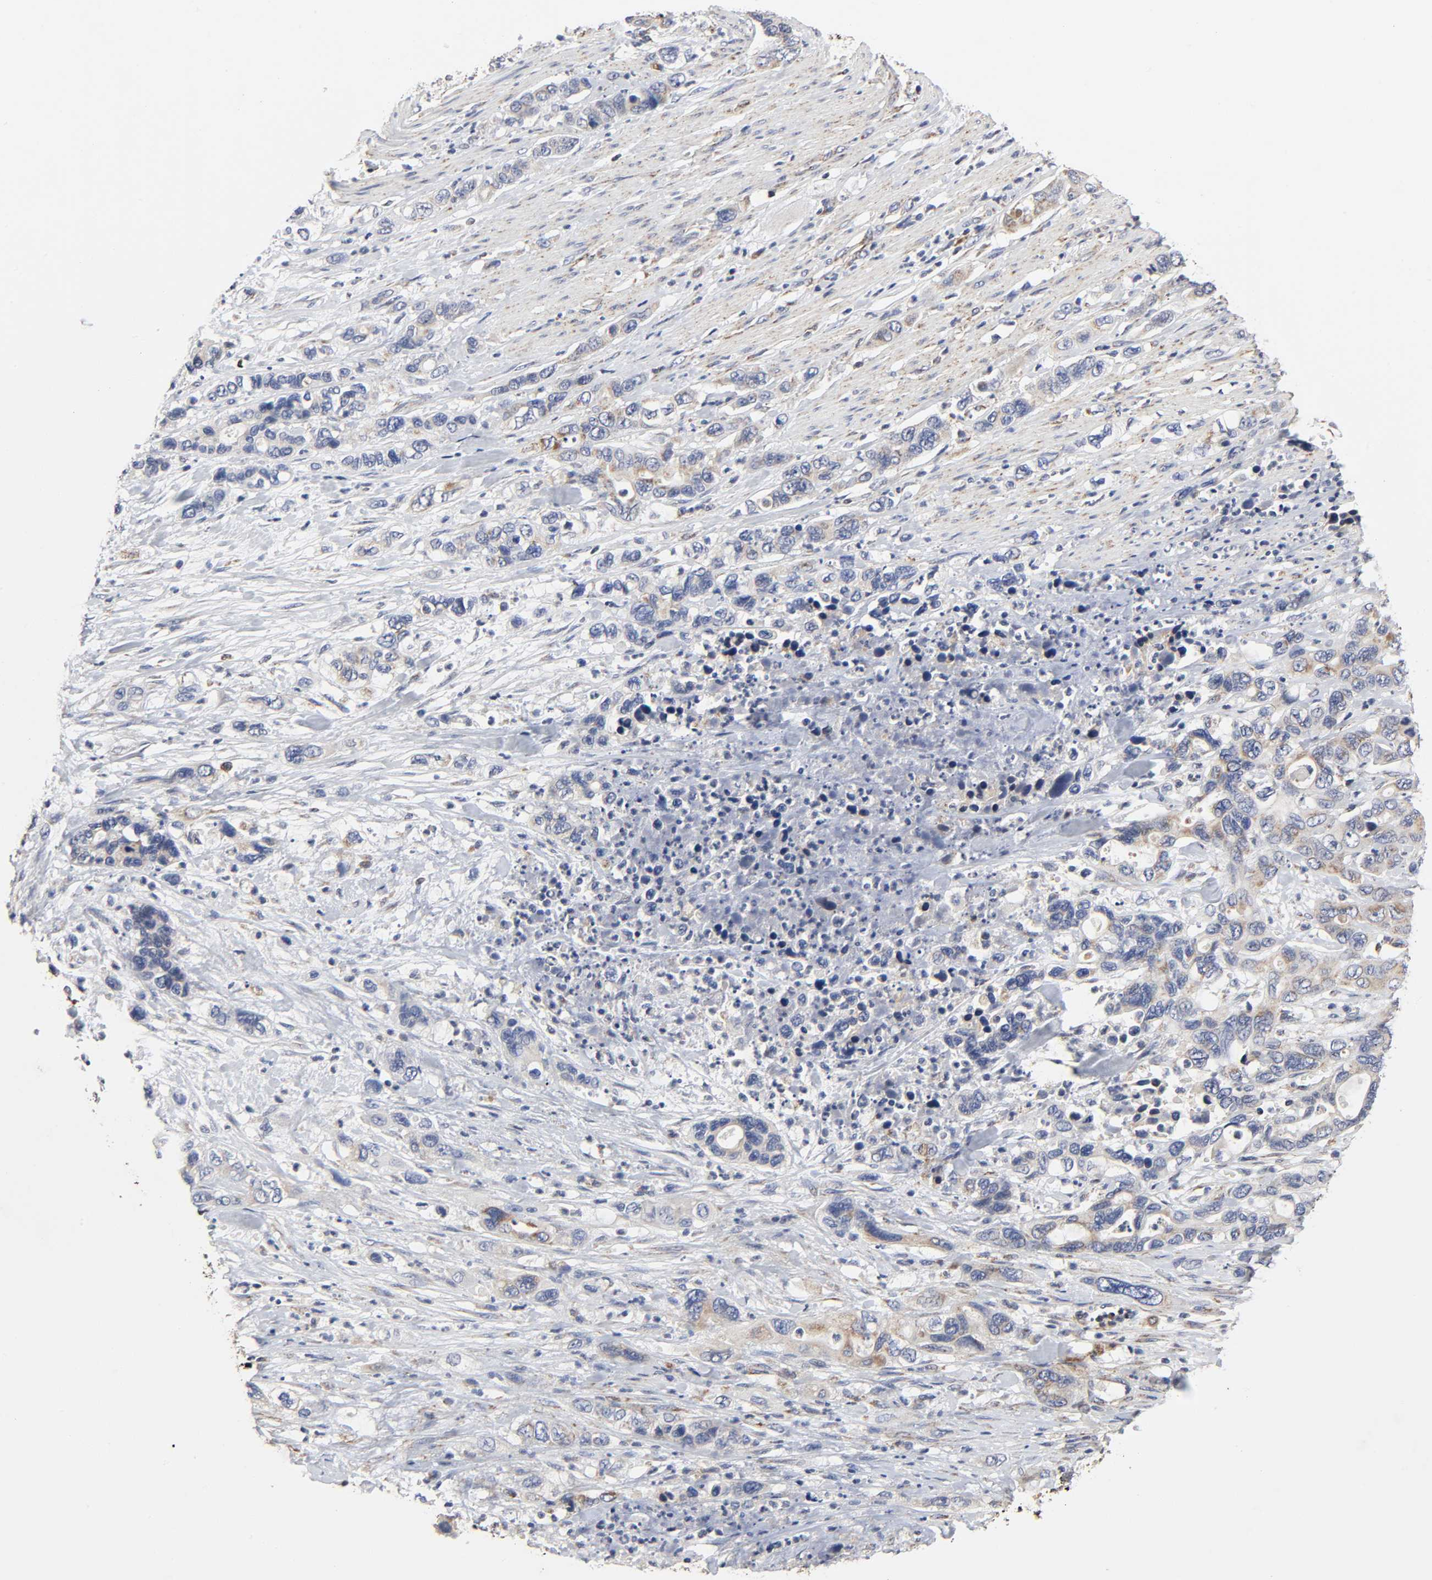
{"staining": {"intensity": "weak", "quantity": ">75%", "location": "cytoplasmic/membranous"}, "tissue": "pancreatic cancer", "cell_type": "Tumor cells", "image_type": "cancer", "snomed": [{"axis": "morphology", "description": "Adenocarcinoma, NOS"}, {"axis": "topography", "description": "Pancreas"}], "caption": "This micrograph reveals immunohistochemistry (IHC) staining of pancreatic cancer, with low weak cytoplasmic/membranous expression in approximately >75% of tumor cells.", "gene": "COX6B1", "patient": {"sex": "female", "age": 71}}